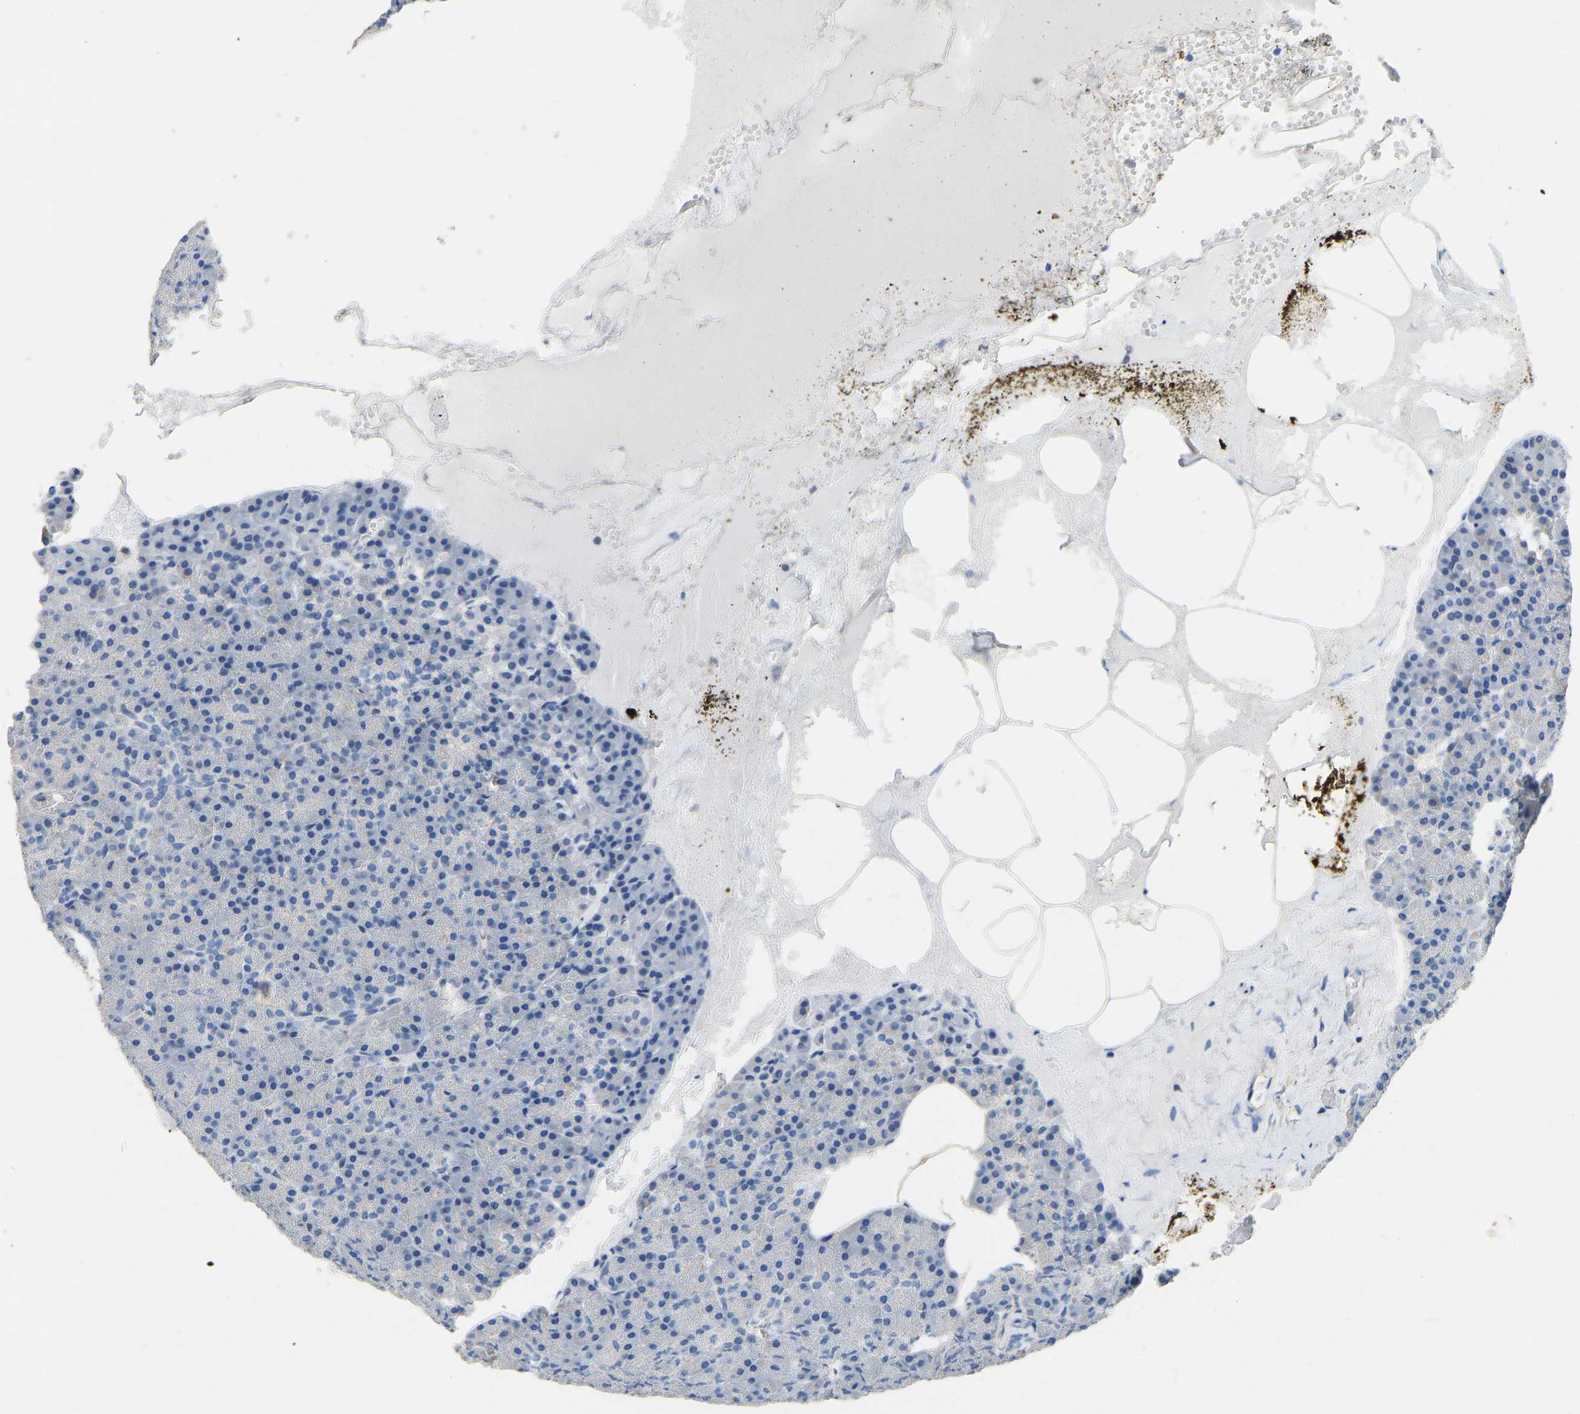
{"staining": {"intensity": "negative", "quantity": "none", "location": "none"}, "tissue": "pancreas", "cell_type": "Exocrine glandular cells", "image_type": "normal", "snomed": [{"axis": "morphology", "description": "Normal tissue, NOS"}, {"axis": "morphology", "description": "Carcinoid, malignant, NOS"}, {"axis": "topography", "description": "Pancreas"}], "caption": "An image of human pancreas is negative for staining in exocrine glandular cells. (DAB (3,3'-diaminobenzidine) immunohistochemistry visualized using brightfield microscopy, high magnification).", "gene": "TECTA", "patient": {"sex": "female", "age": 35}}